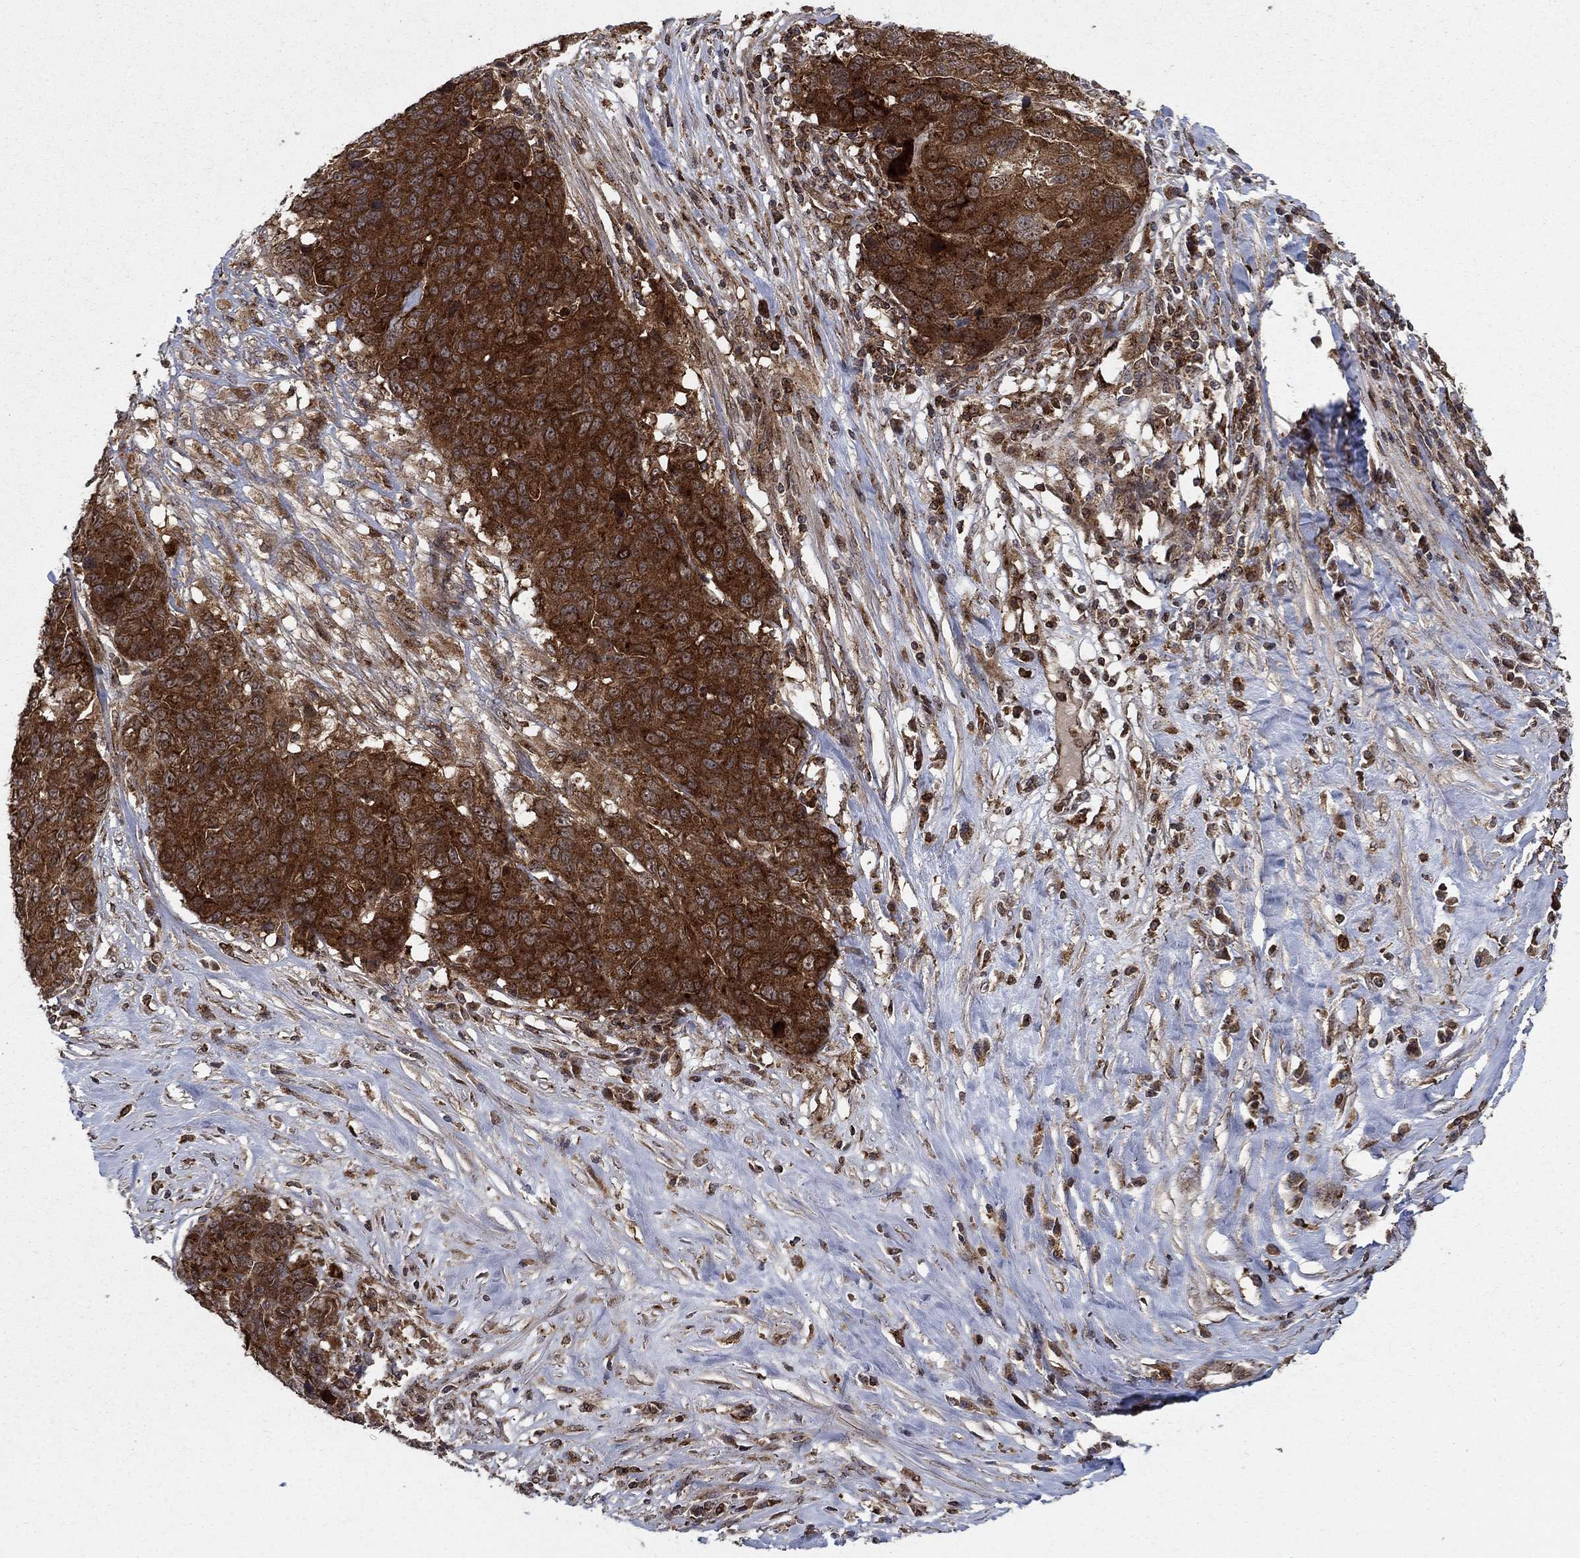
{"staining": {"intensity": "strong", "quantity": ">75%", "location": "cytoplasmic/membranous"}, "tissue": "ovarian cancer", "cell_type": "Tumor cells", "image_type": "cancer", "snomed": [{"axis": "morphology", "description": "Cystadenocarcinoma, serous, NOS"}, {"axis": "topography", "description": "Ovary"}], "caption": "The micrograph reveals staining of ovarian serous cystadenocarcinoma, revealing strong cytoplasmic/membranous protein positivity (brown color) within tumor cells.", "gene": "IFI35", "patient": {"sex": "female", "age": 87}}